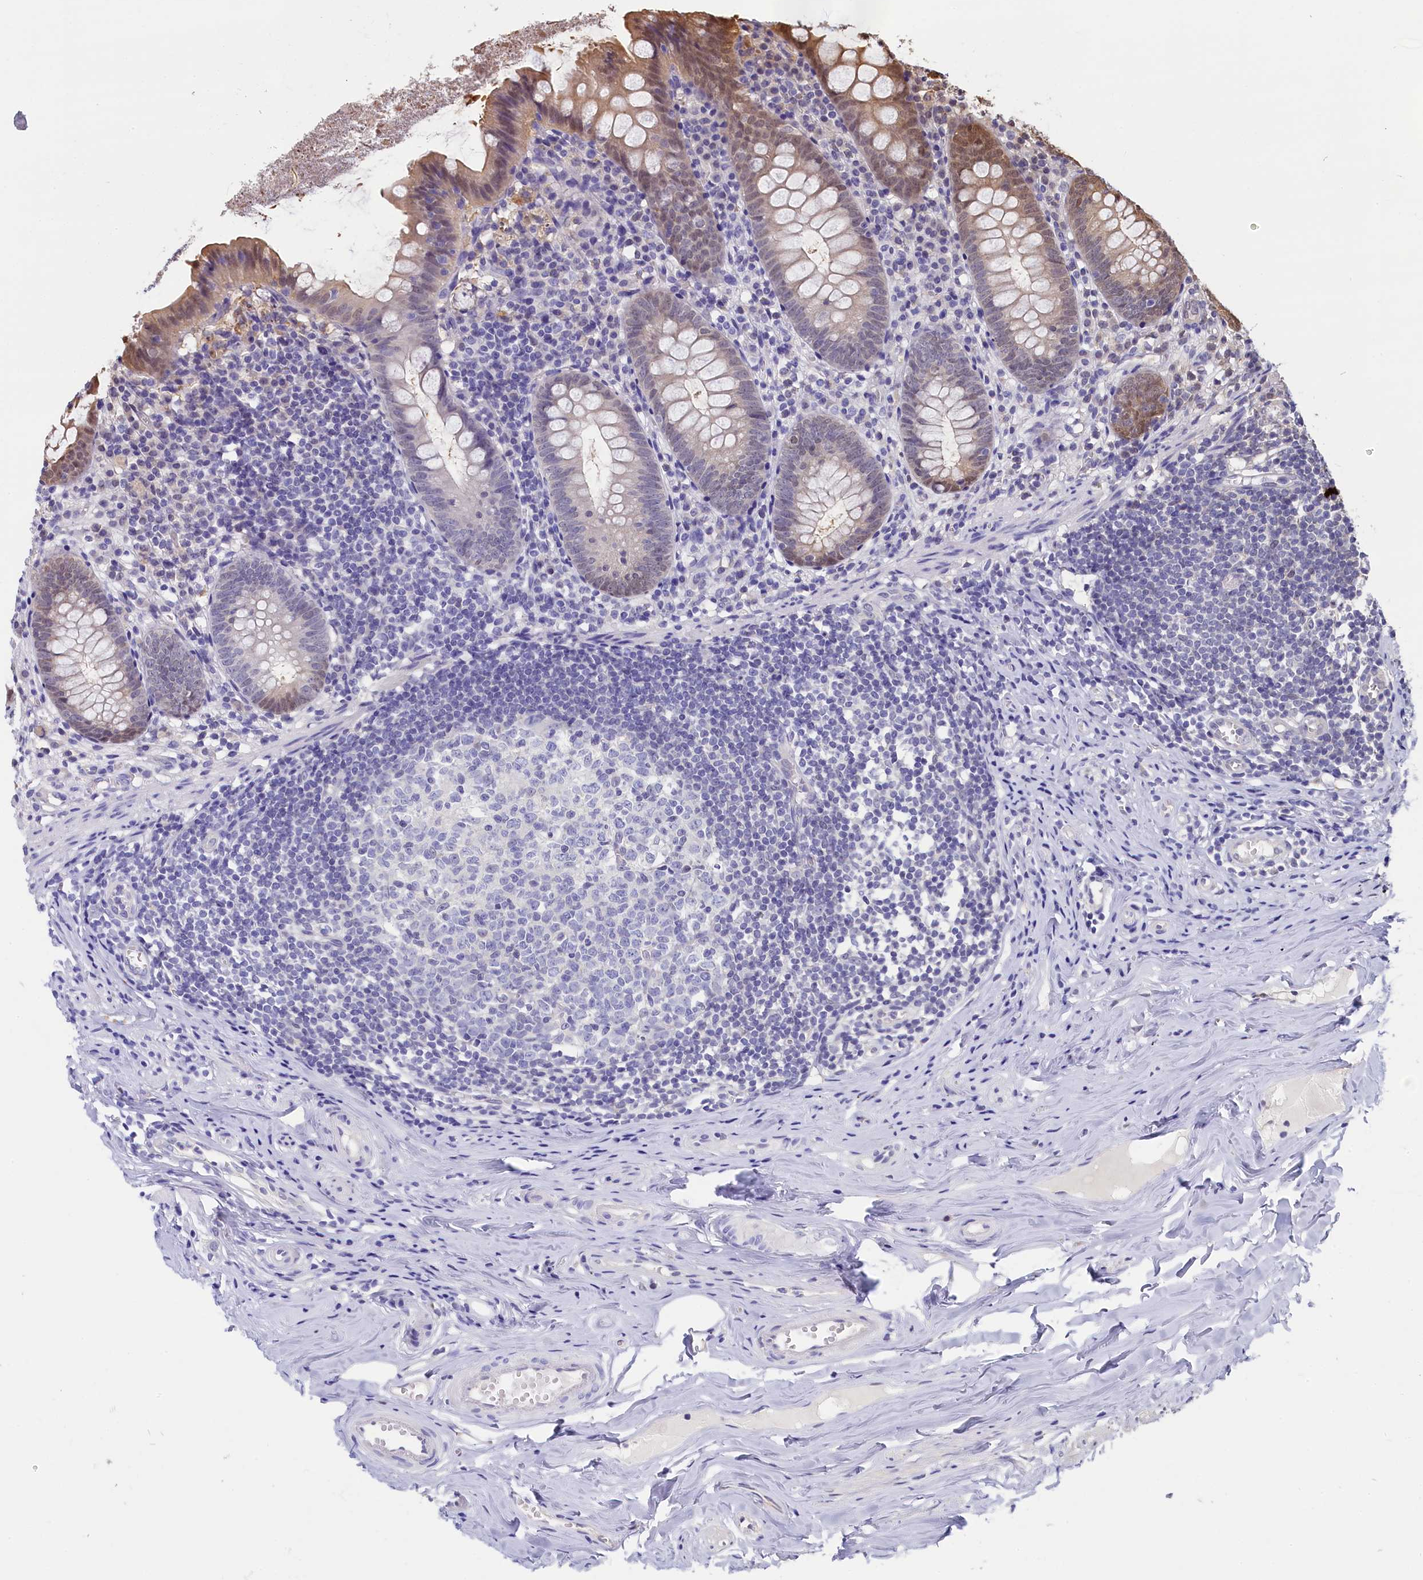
{"staining": {"intensity": "weak", "quantity": "25%-75%", "location": "cytoplasmic/membranous"}, "tissue": "appendix", "cell_type": "Glandular cells", "image_type": "normal", "snomed": [{"axis": "morphology", "description": "Normal tissue, NOS"}, {"axis": "topography", "description": "Appendix"}], "caption": "High-magnification brightfield microscopy of unremarkable appendix stained with DAB (3,3'-diaminobenzidine) (brown) and counterstained with hematoxylin (blue). glandular cells exhibit weak cytoplasmic/membranous positivity is seen in approximately25%-75% of cells.", "gene": "C11orf54", "patient": {"sex": "female", "age": 51}}